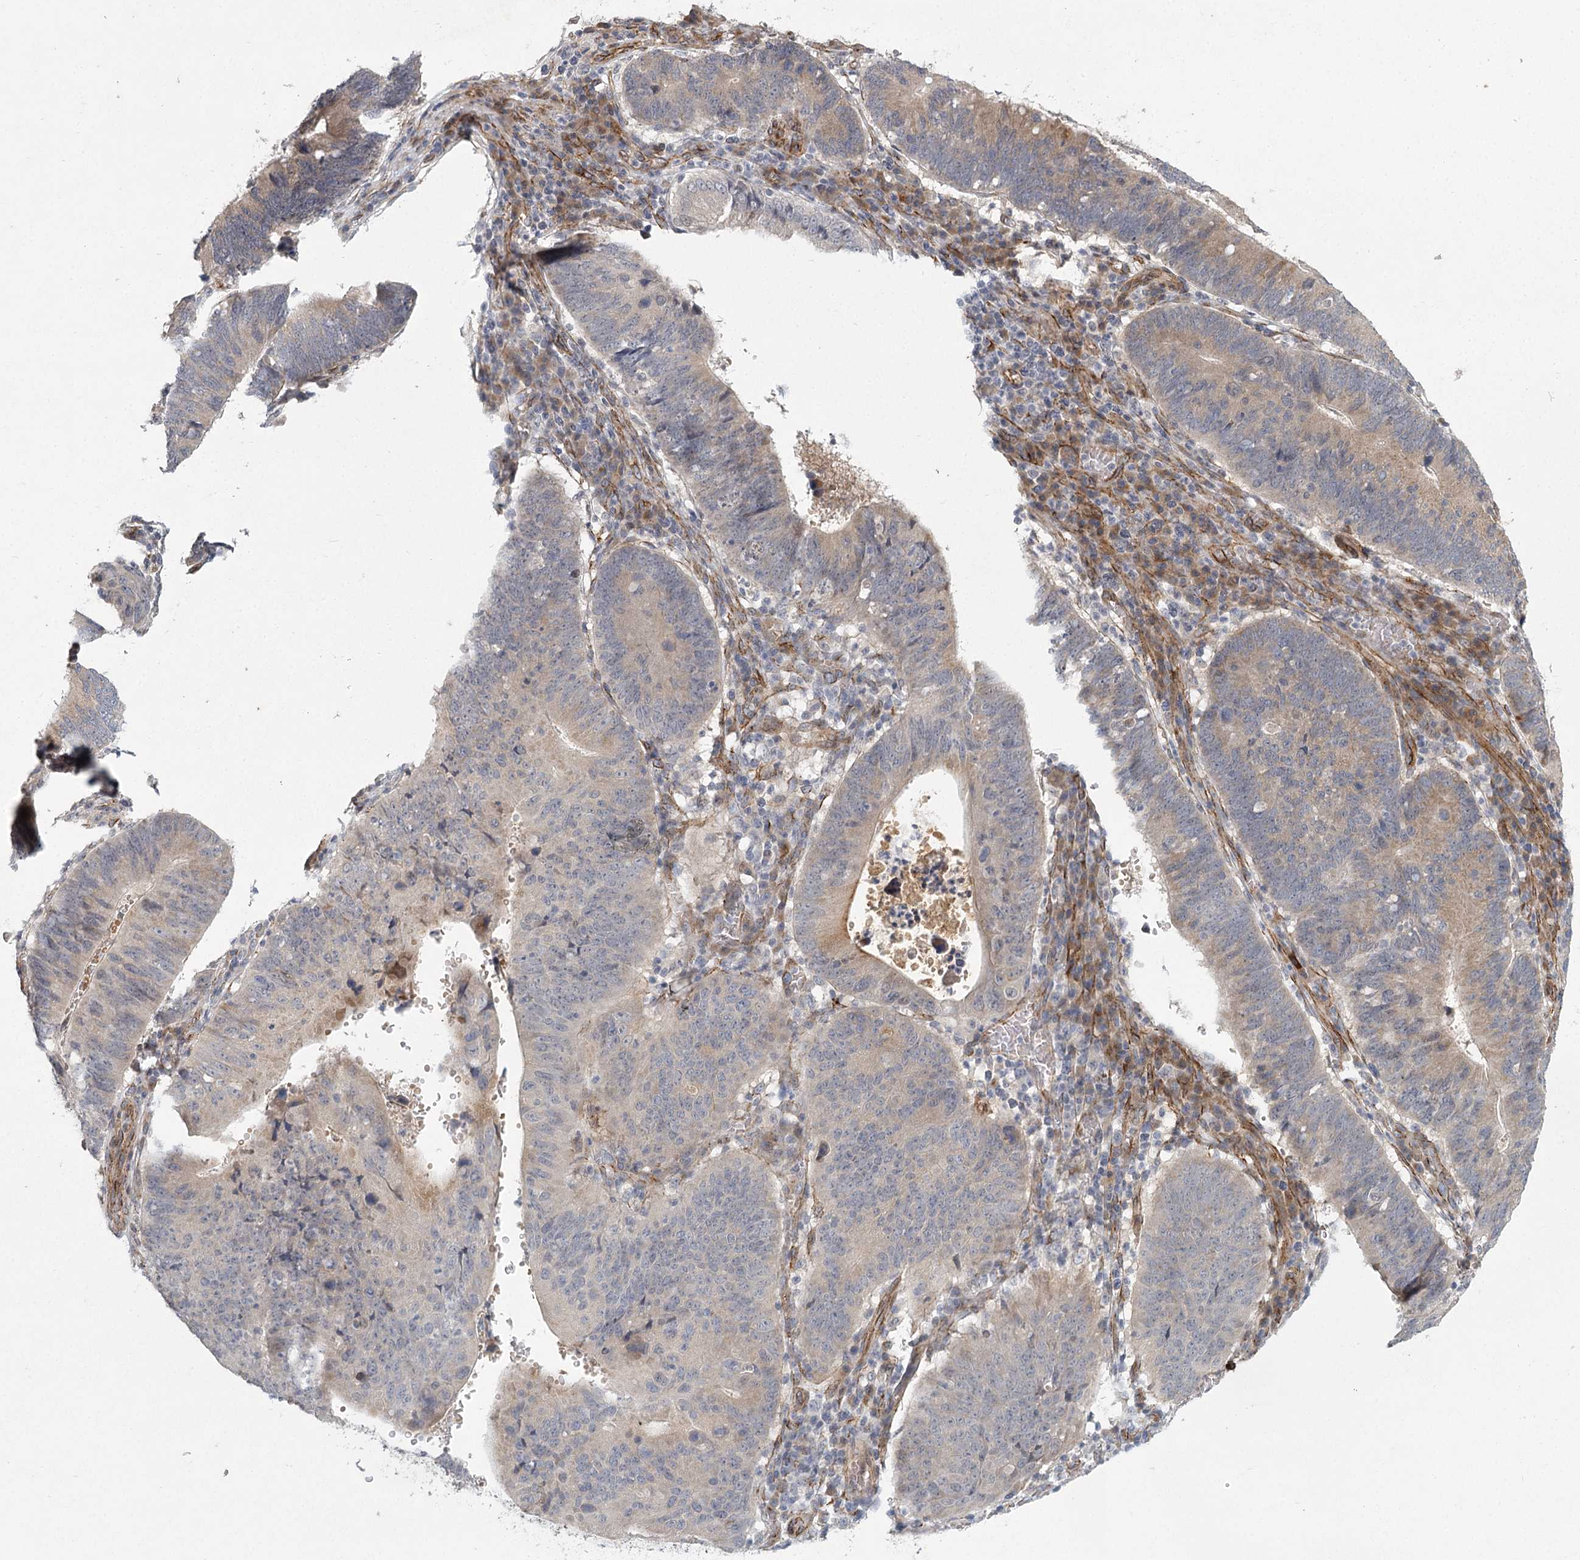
{"staining": {"intensity": "weak", "quantity": "25%-75%", "location": "cytoplasmic/membranous"}, "tissue": "stomach cancer", "cell_type": "Tumor cells", "image_type": "cancer", "snomed": [{"axis": "morphology", "description": "Adenocarcinoma, NOS"}, {"axis": "topography", "description": "Stomach"}], "caption": "This histopathology image displays IHC staining of human adenocarcinoma (stomach), with low weak cytoplasmic/membranous expression in about 25%-75% of tumor cells.", "gene": "MEPE", "patient": {"sex": "male", "age": 59}}